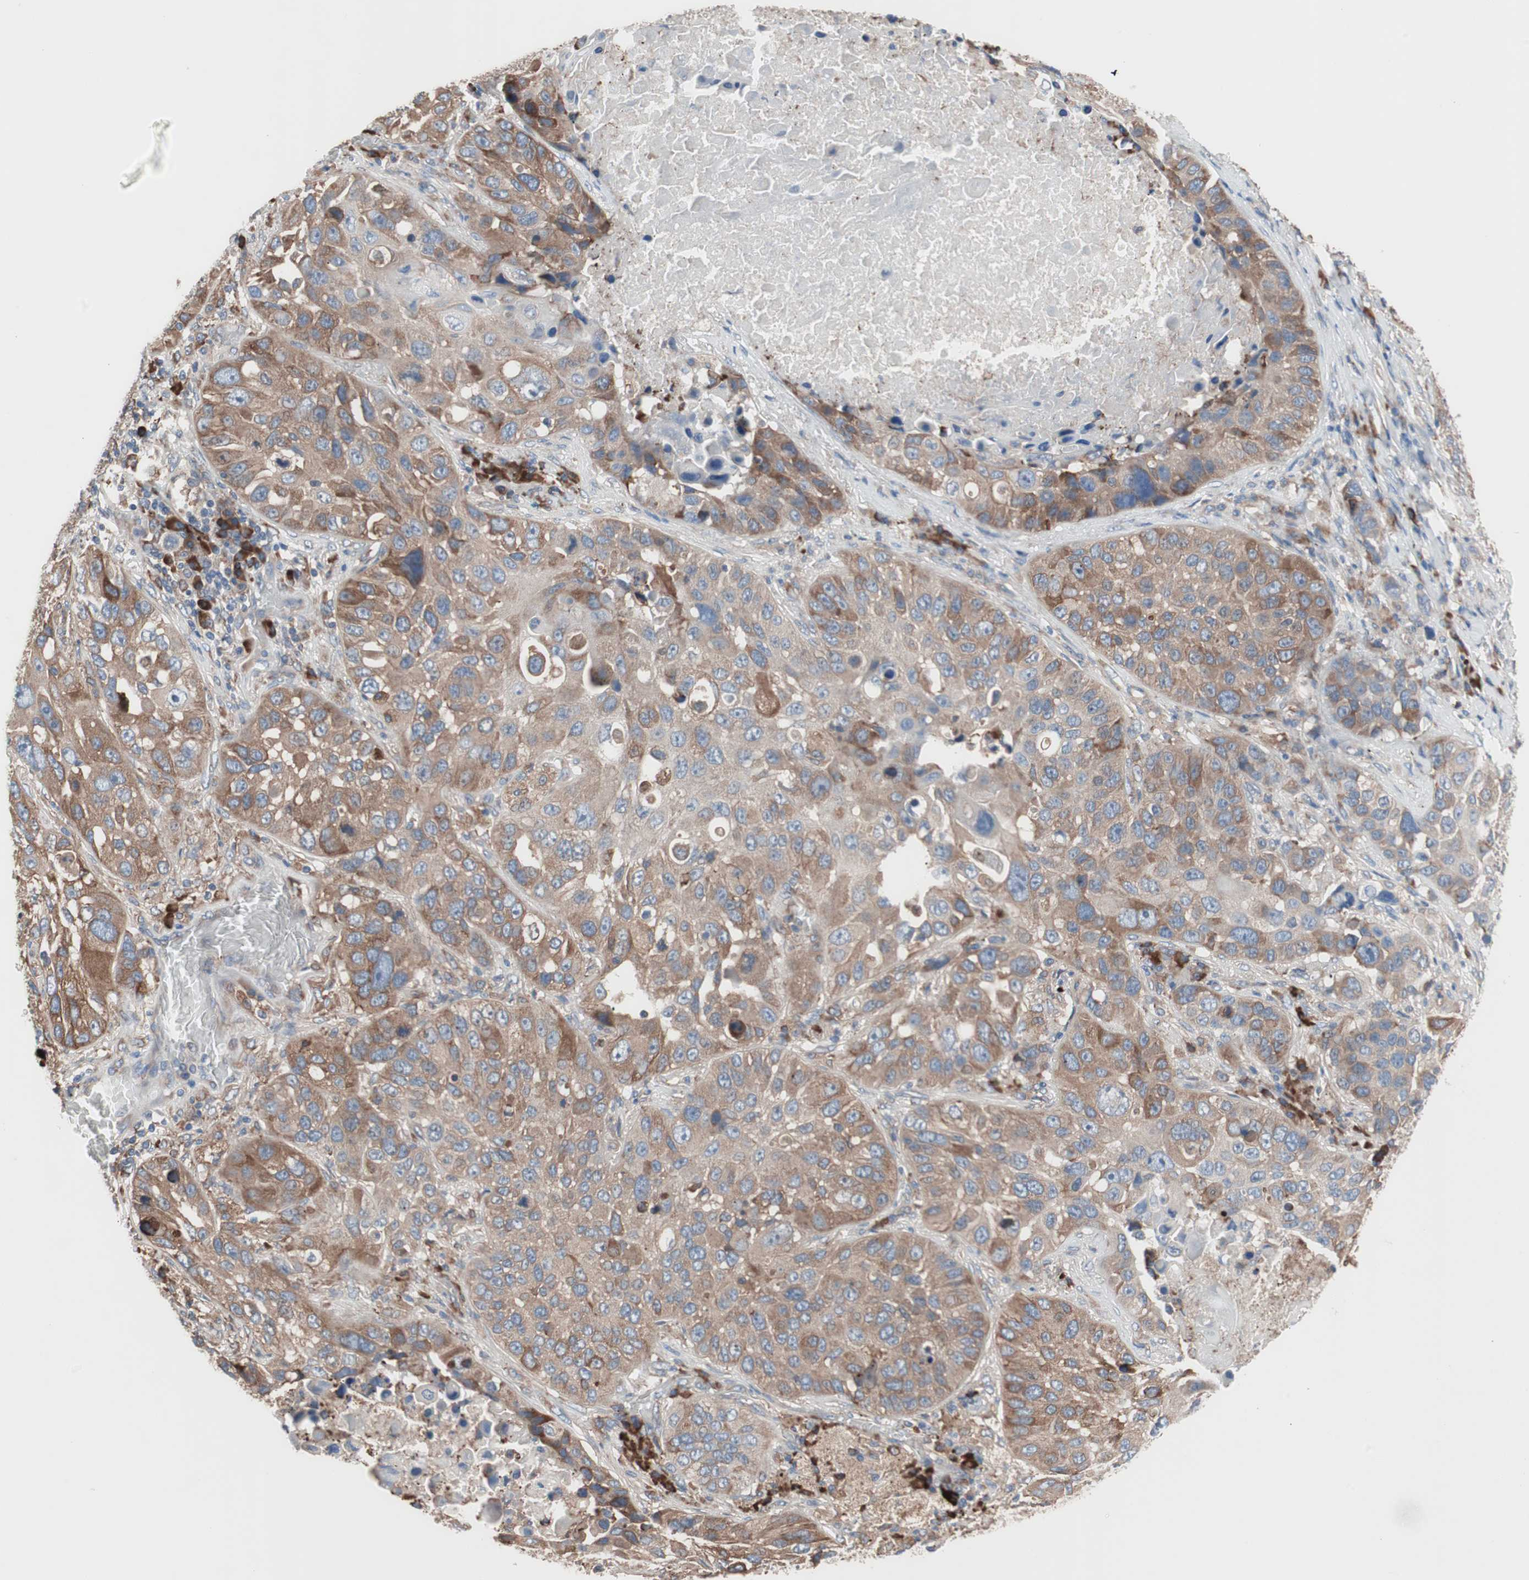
{"staining": {"intensity": "strong", "quantity": ">75%", "location": "cytoplasmic/membranous"}, "tissue": "lung cancer", "cell_type": "Tumor cells", "image_type": "cancer", "snomed": [{"axis": "morphology", "description": "Squamous cell carcinoma, NOS"}, {"axis": "topography", "description": "Lung"}], "caption": "This is an image of IHC staining of squamous cell carcinoma (lung), which shows strong expression in the cytoplasmic/membranous of tumor cells.", "gene": "SLC27A4", "patient": {"sex": "male", "age": 57}}